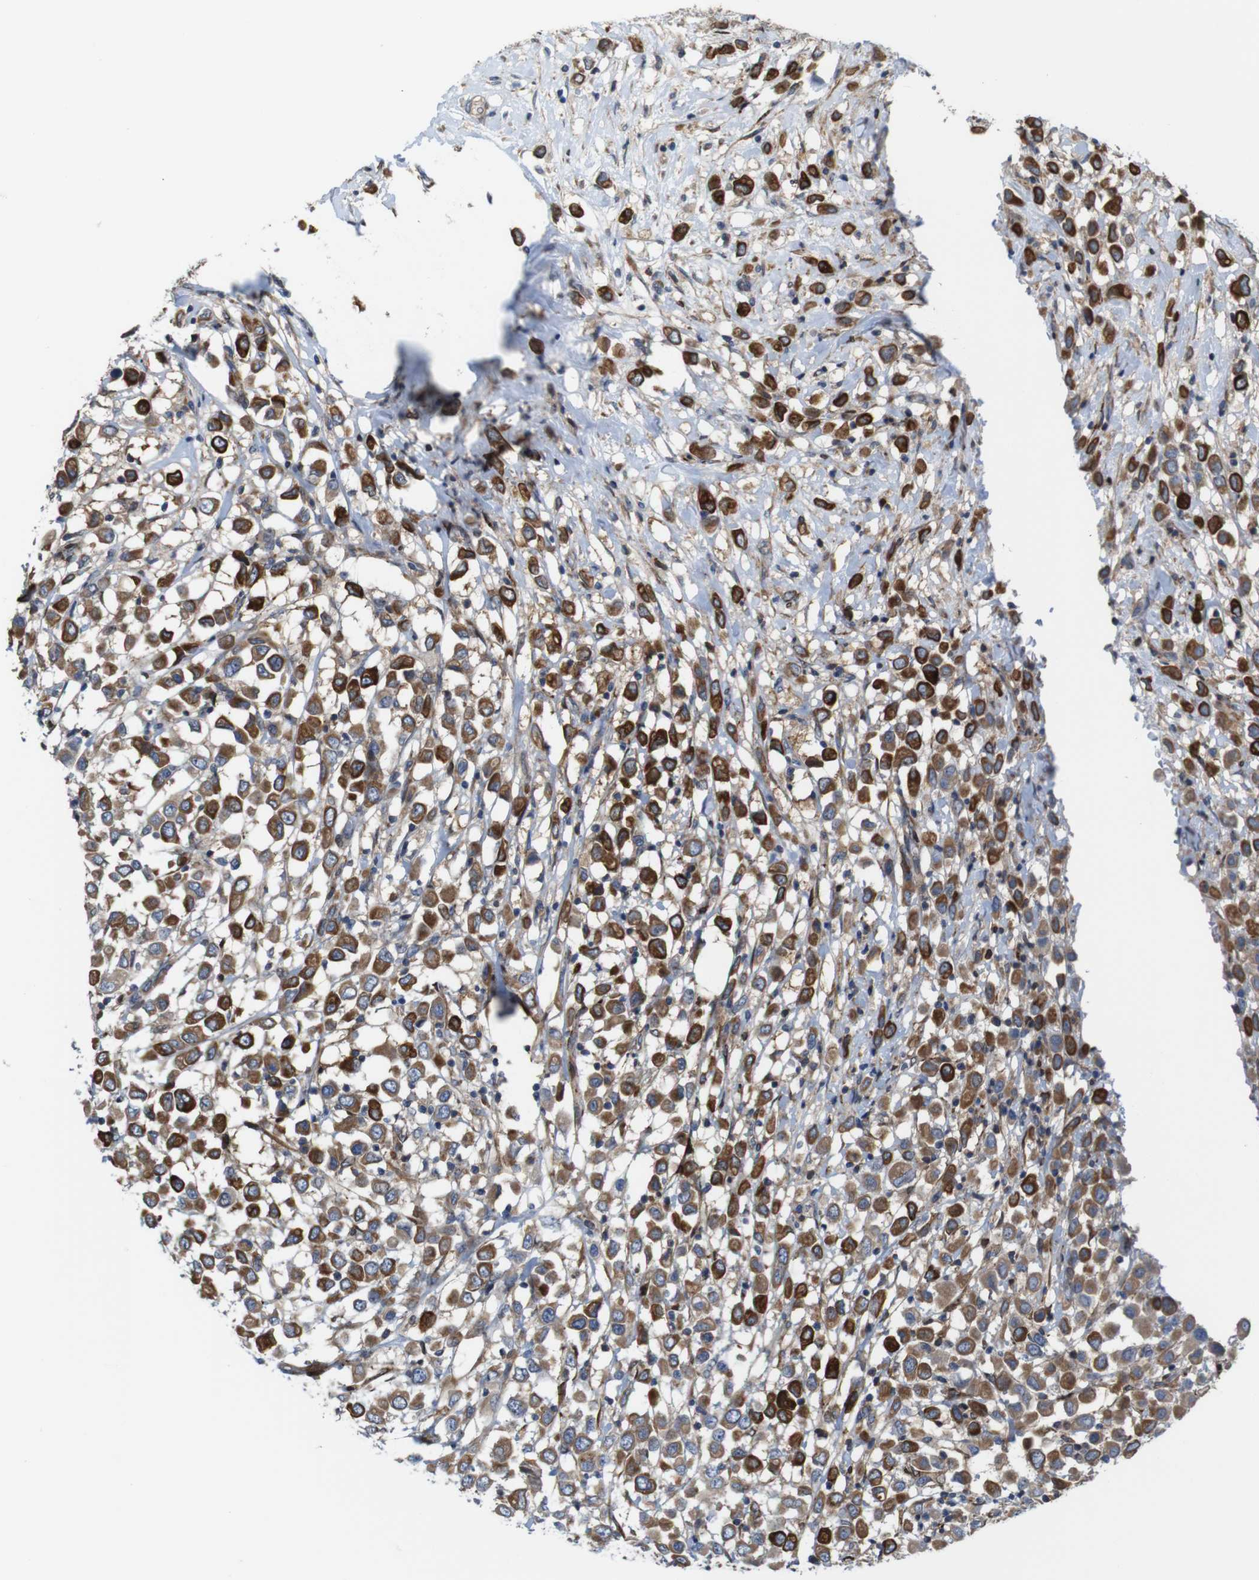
{"staining": {"intensity": "moderate", "quantity": ">75%", "location": "cytoplasmic/membranous"}, "tissue": "breast cancer", "cell_type": "Tumor cells", "image_type": "cancer", "snomed": [{"axis": "morphology", "description": "Duct carcinoma"}, {"axis": "topography", "description": "Breast"}], "caption": "Approximately >75% of tumor cells in breast cancer (infiltrating ductal carcinoma) demonstrate moderate cytoplasmic/membranous protein staining as visualized by brown immunohistochemical staining.", "gene": "PCOLCE2", "patient": {"sex": "female", "age": 61}}